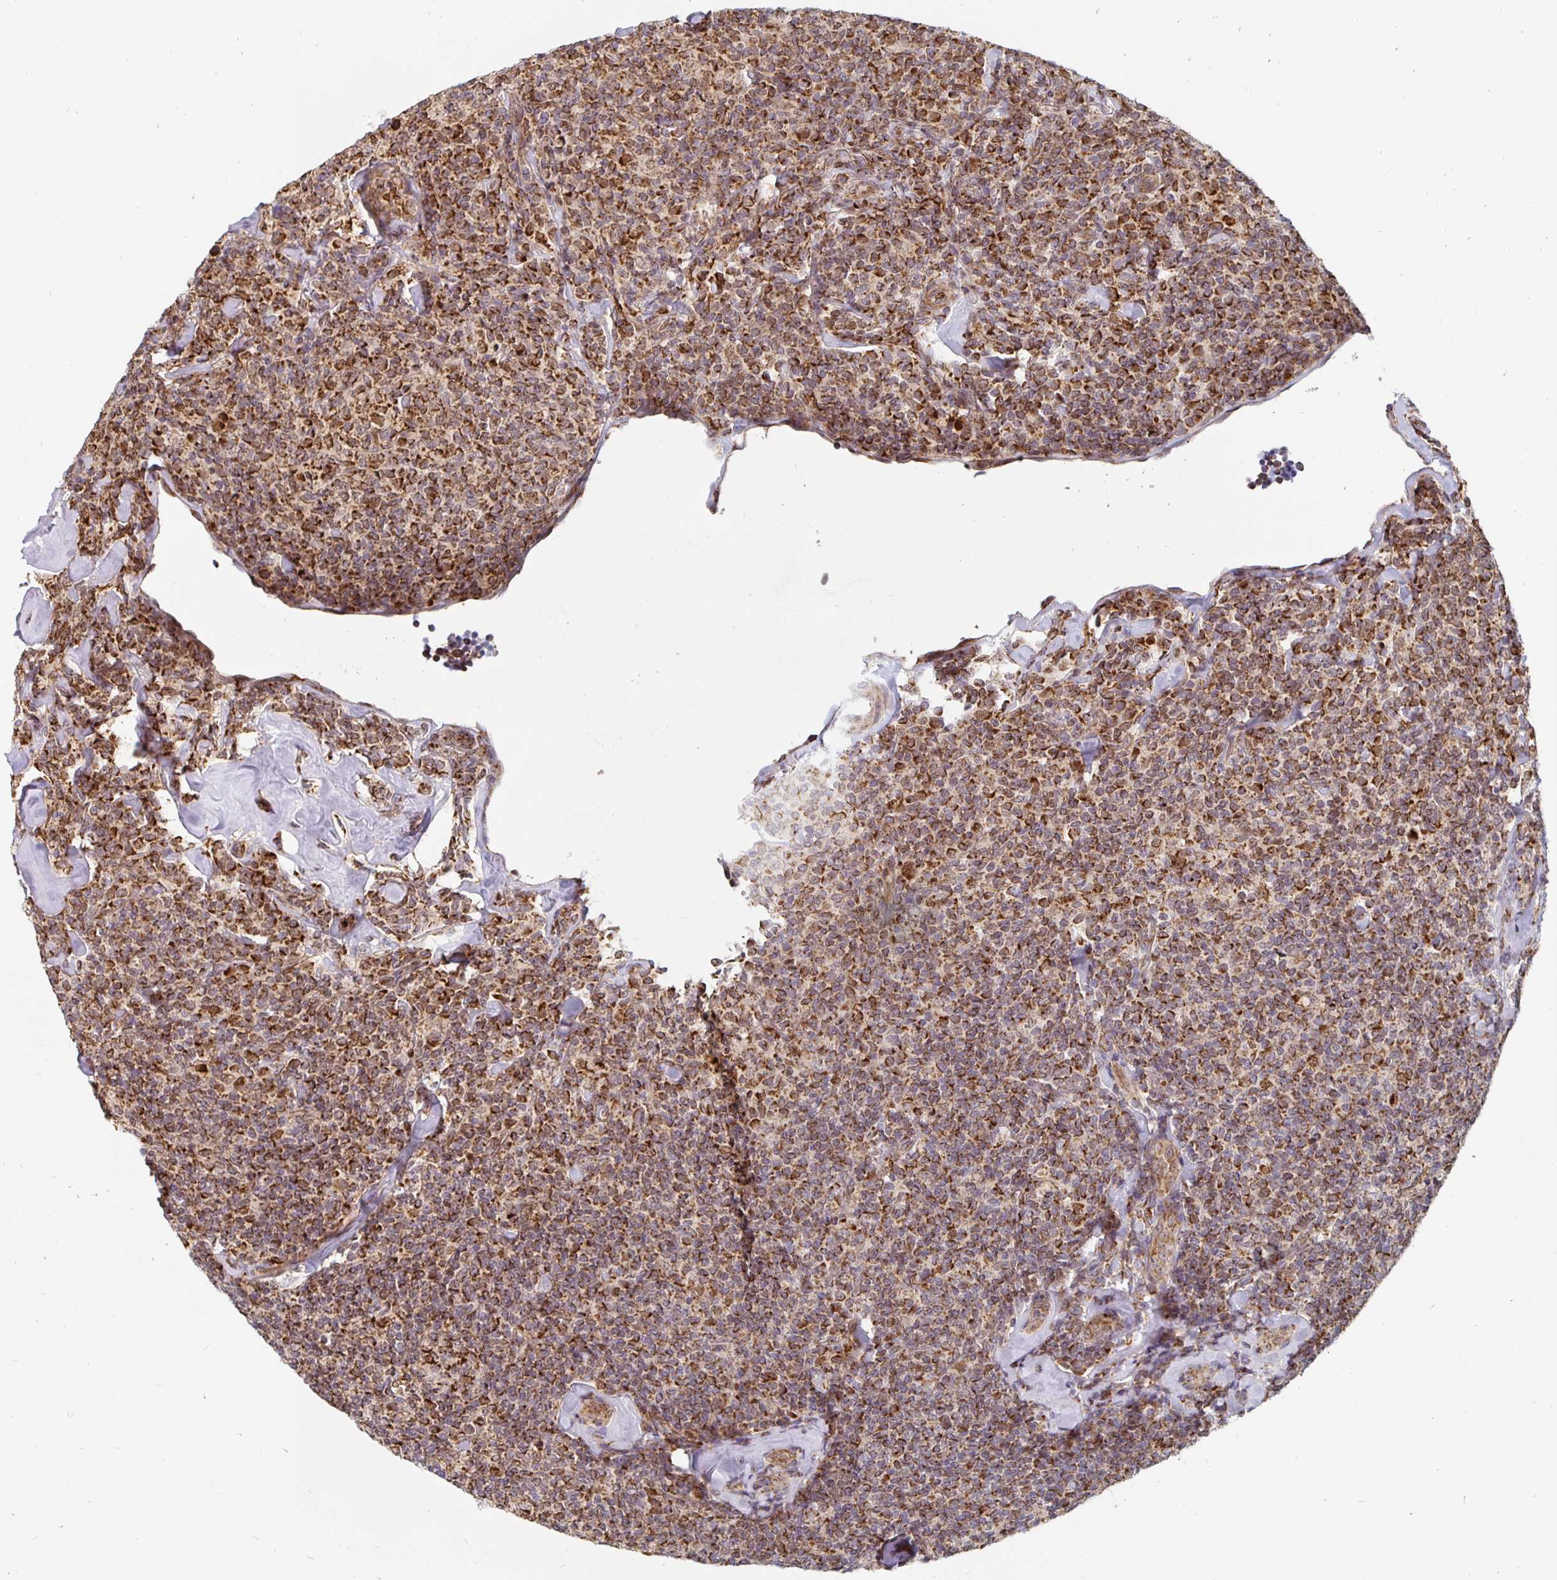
{"staining": {"intensity": "strong", "quantity": ">75%", "location": "cytoplasmic/membranous"}, "tissue": "lymphoma", "cell_type": "Tumor cells", "image_type": "cancer", "snomed": [{"axis": "morphology", "description": "Malignant lymphoma, non-Hodgkin's type, Low grade"}, {"axis": "topography", "description": "Lymph node"}], "caption": "This histopathology image exhibits immunohistochemistry (IHC) staining of human lymphoma, with high strong cytoplasmic/membranous expression in about >75% of tumor cells.", "gene": "MRPL28", "patient": {"sex": "female", "age": 56}}